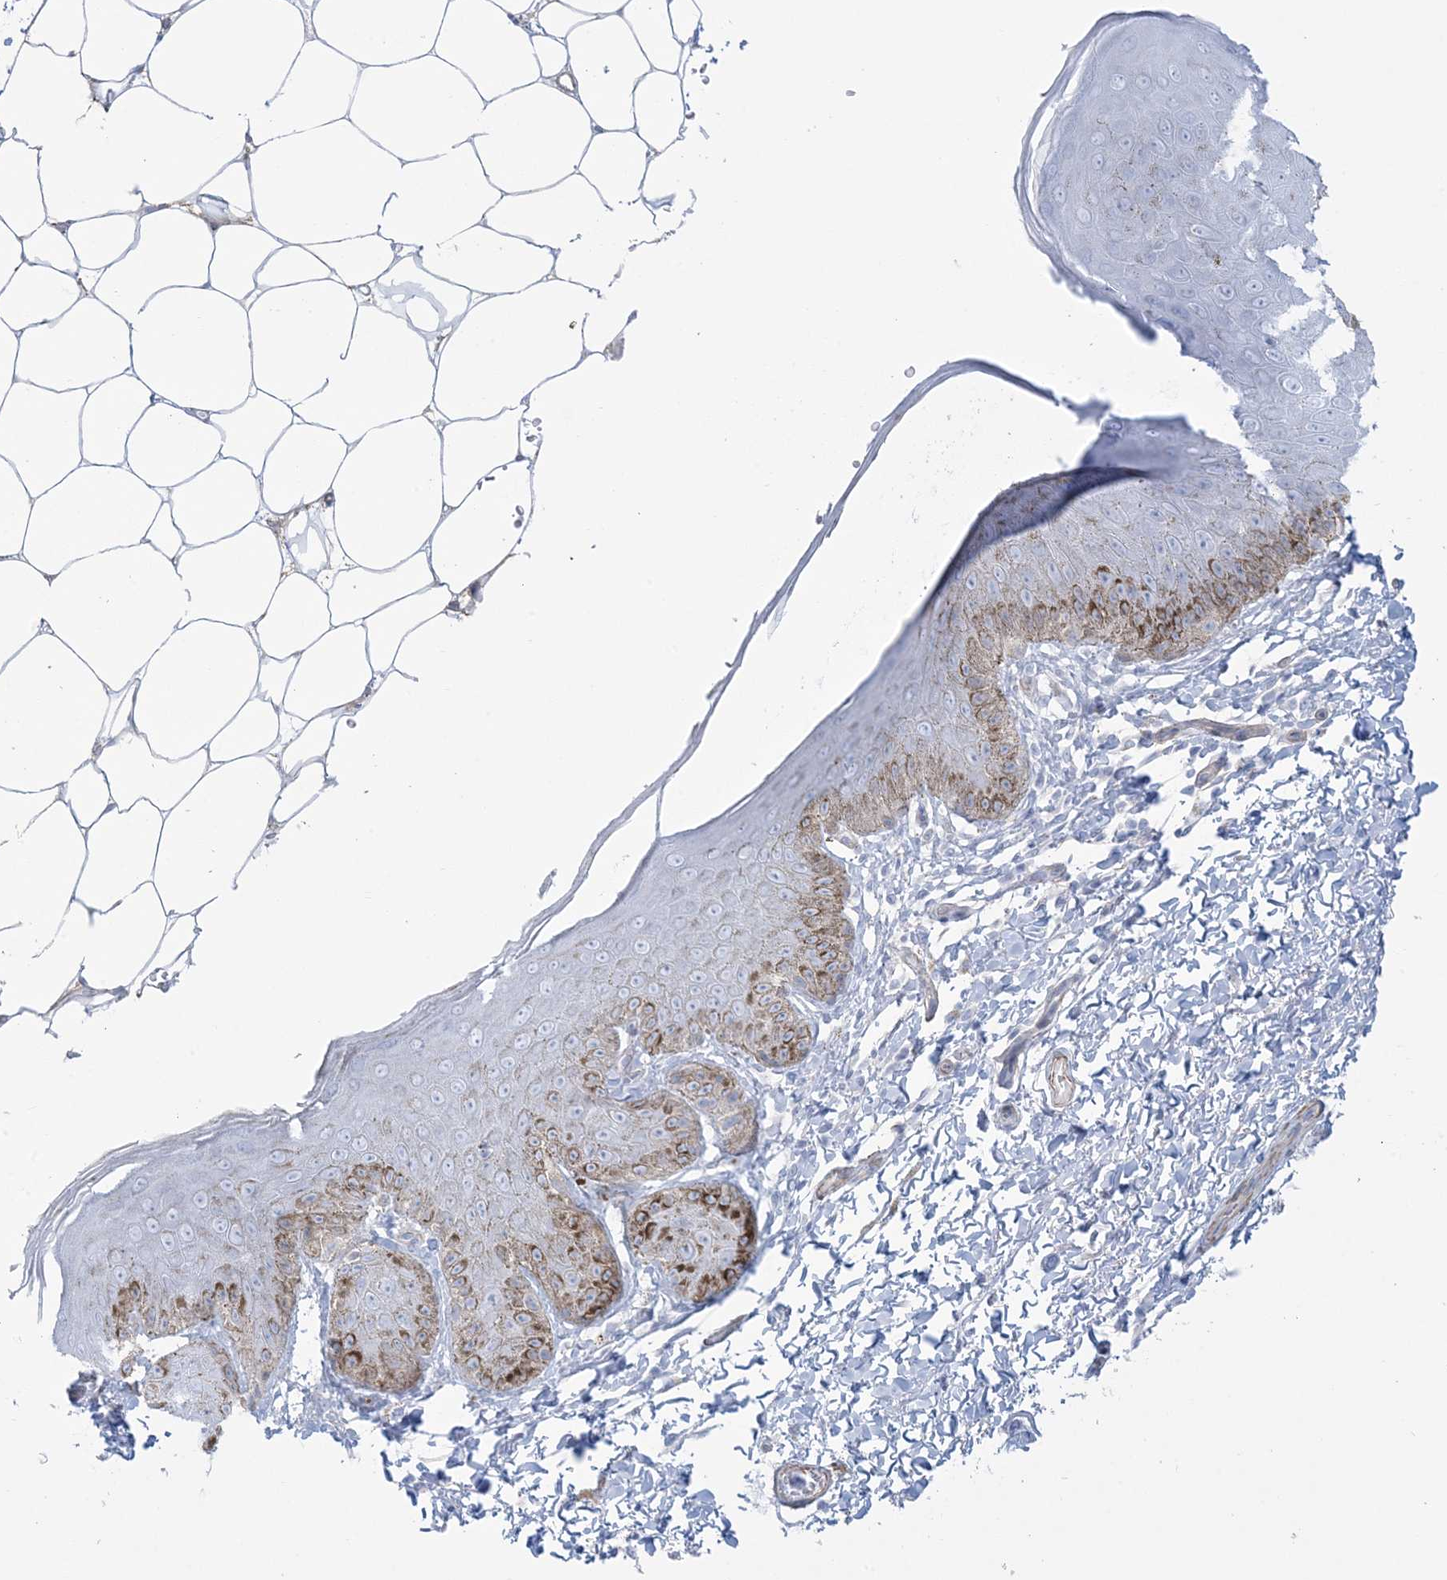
{"staining": {"intensity": "strong", "quantity": "<25%", "location": "cytoplasmic/membranous"}, "tissue": "skin", "cell_type": "Epidermal cells", "image_type": "normal", "snomed": [{"axis": "morphology", "description": "Normal tissue, NOS"}, {"axis": "topography", "description": "Anal"}], "caption": "A brown stain shows strong cytoplasmic/membranous positivity of a protein in epidermal cells of benign skin.", "gene": "AGXT", "patient": {"sex": "male", "age": 44}}